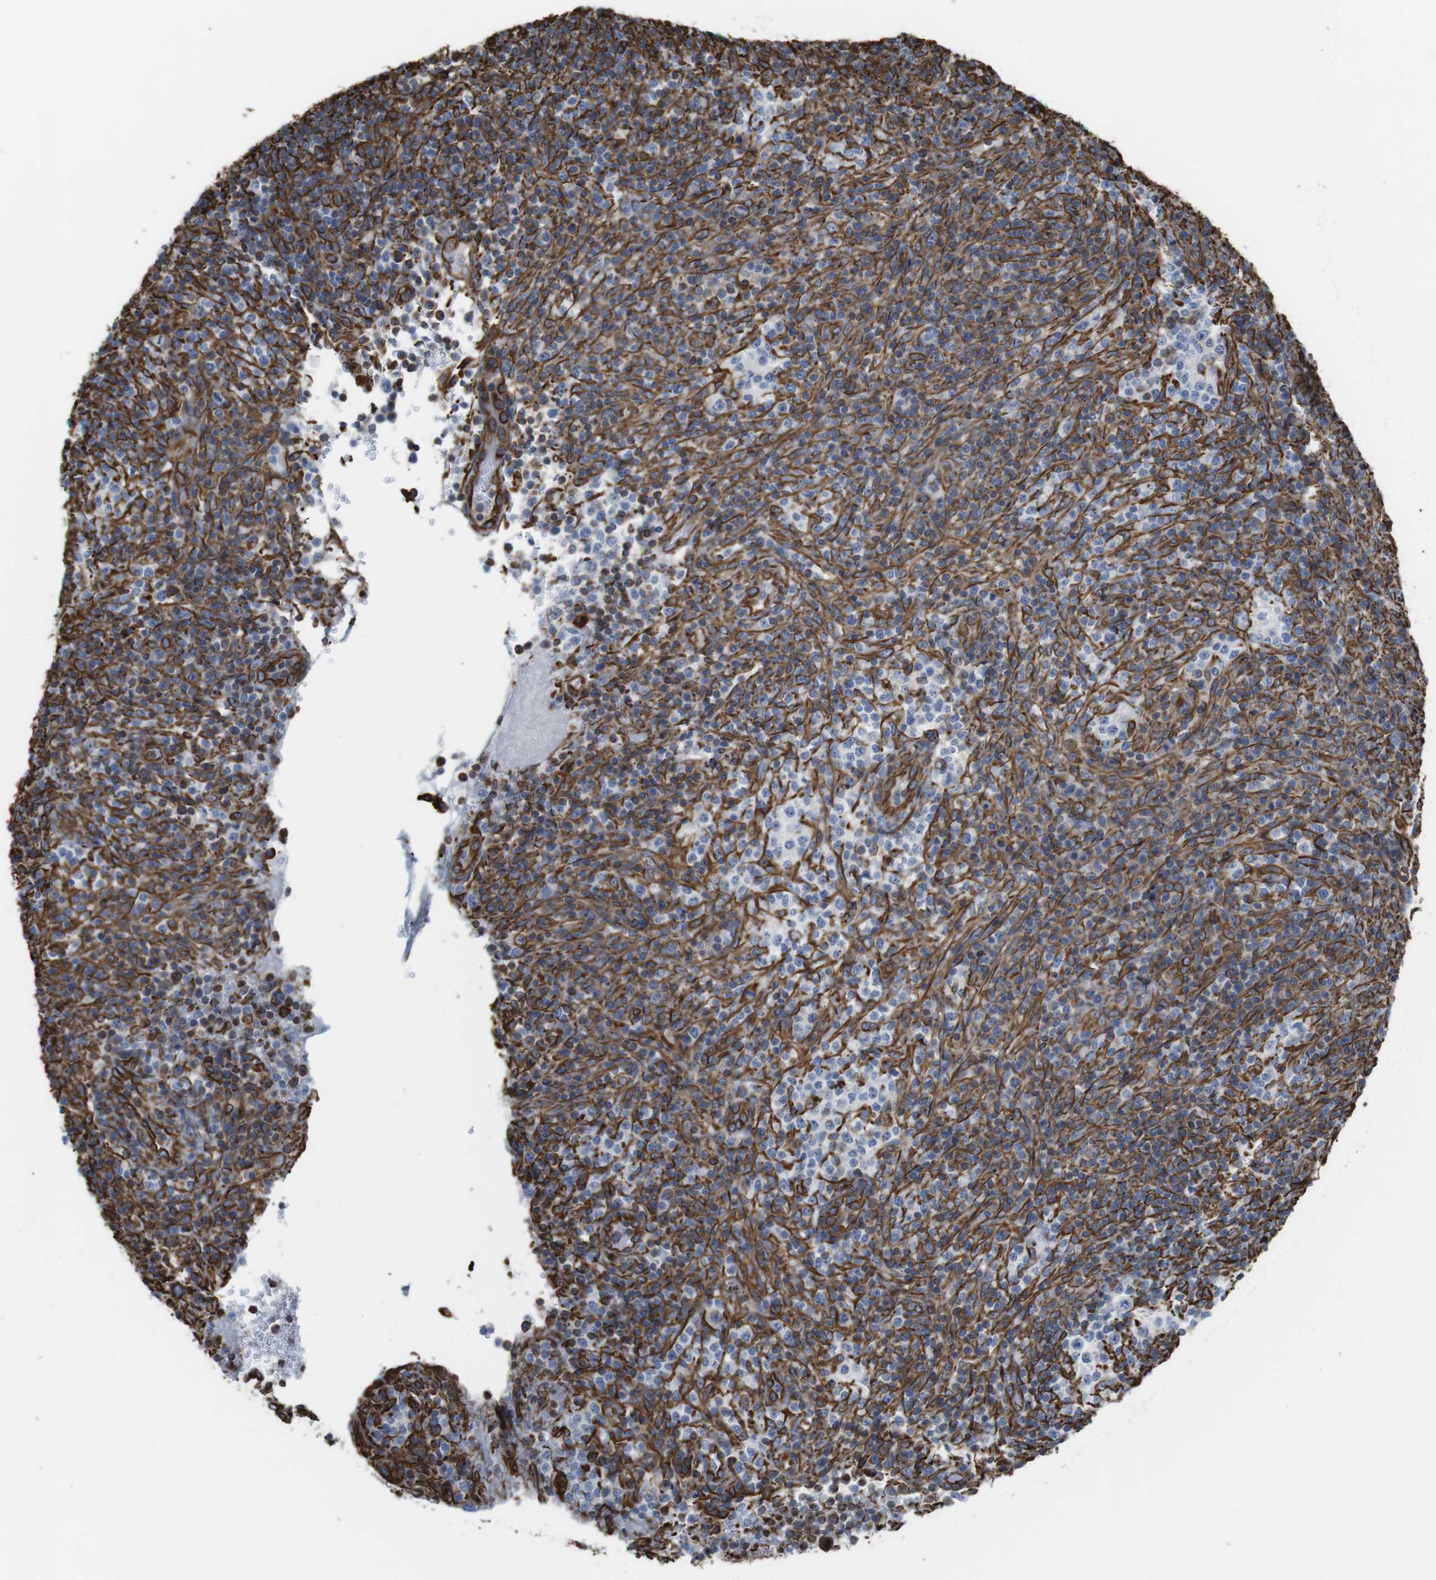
{"staining": {"intensity": "moderate", "quantity": "<25%", "location": "cytoplasmic/membranous"}, "tissue": "lymphoma", "cell_type": "Tumor cells", "image_type": "cancer", "snomed": [{"axis": "morphology", "description": "Malignant lymphoma, non-Hodgkin's type, High grade"}, {"axis": "topography", "description": "Lymph node"}], "caption": "This is a micrograph of immunohistochemistry staining of lymphoma, which shows moderate expression in the cytoplasmic/membranous of tumor cells.", "gene": "RALGPS1", "patient": {"sex": "female", "age": 76}}